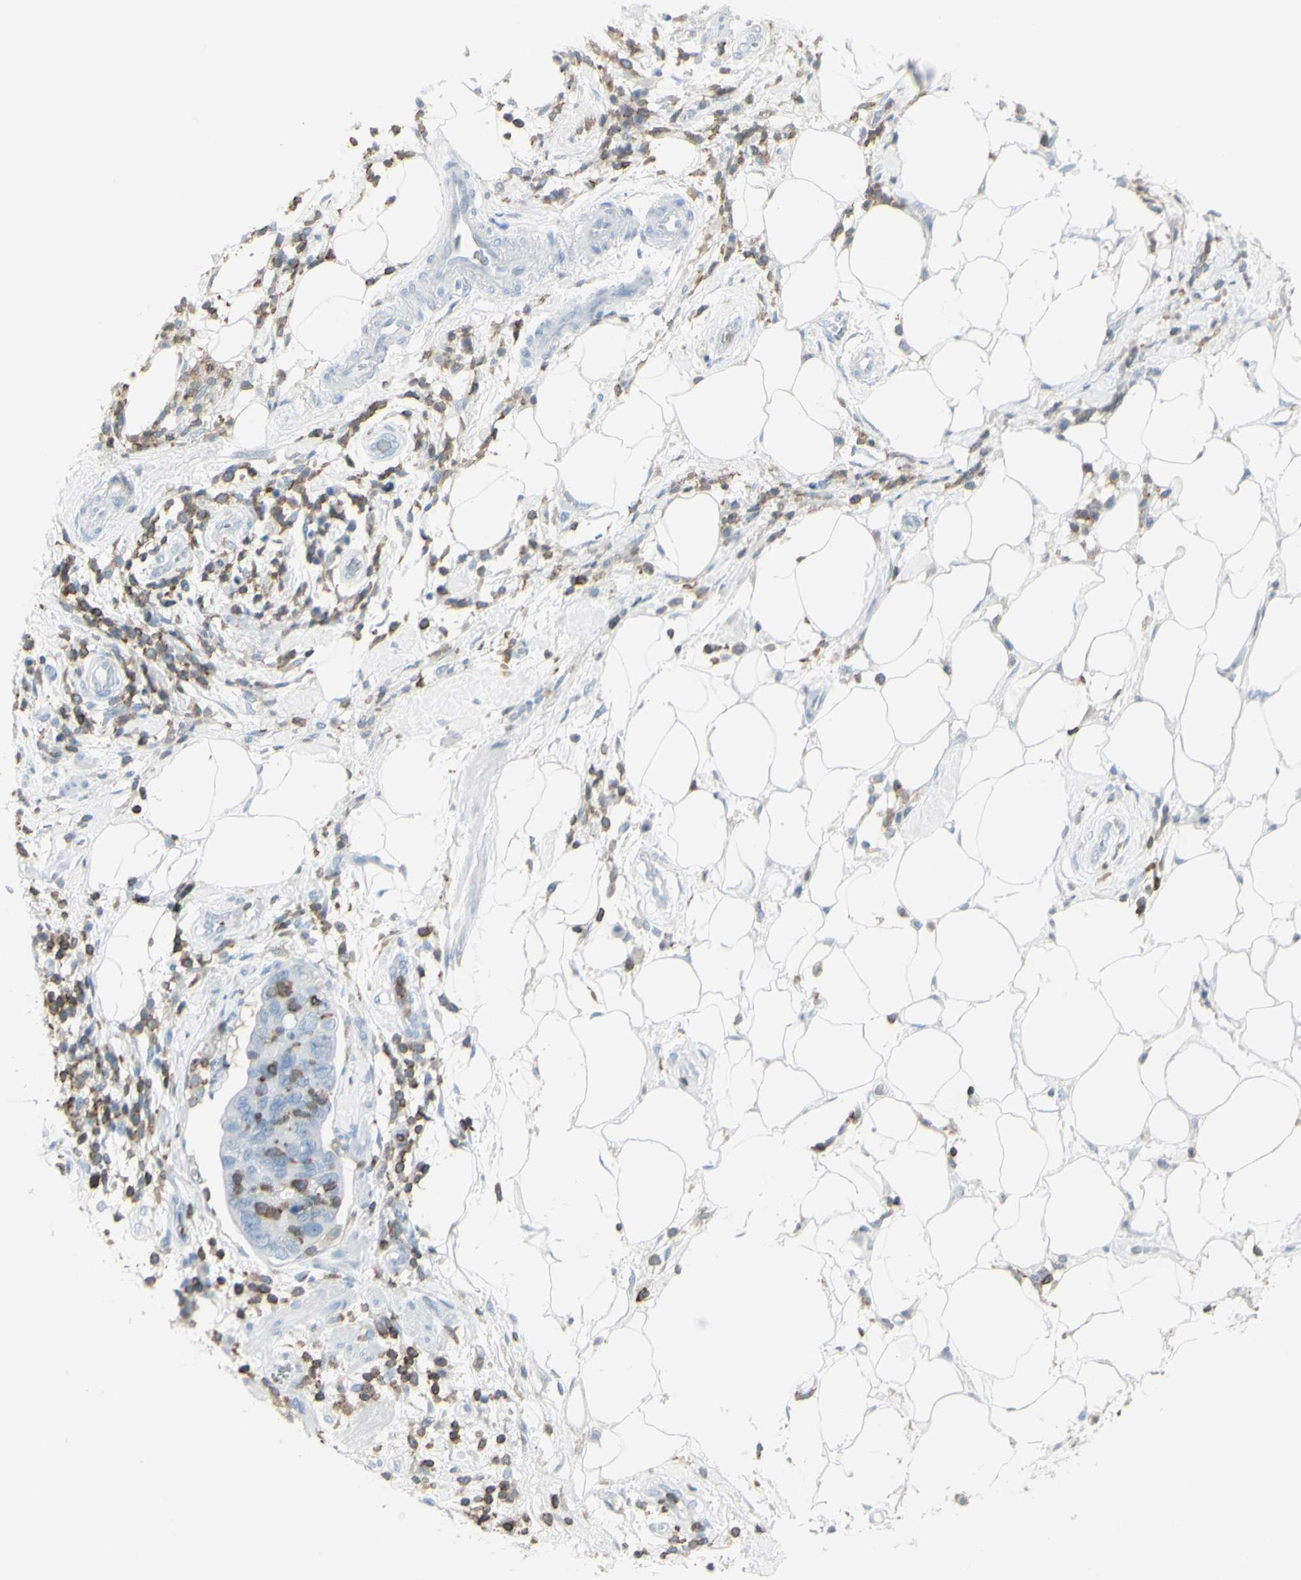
{"staining": {"intensity": "negative", "quantity": "none", "location": "none"}, "tissue": "pancreatic cancer", "cell_type": "Tumor cells", "image_type": "cancer", "snomed": [{"axis": "morphology", "description": "Adenocarcinoma, NOS"}, {"axis": "topography", "description": "Pancreas"}], "caption": "High magnification brightfield microscopy of pancreatic cancer (adenocarcinoma) stained with DAB (3,3'-diaminobenzidine) (brown) and counterstained with hematoxylin (blue): tumor cells show no significant staining. Brightfield microscopy of immunohistochemistry stained with DAB (3,3'-diaminobenzidine) (brown) and hematoxylin (blue), captured at high magnification.", "gene": "NRG1", "patient": {"sex": "female", "age": 71}}